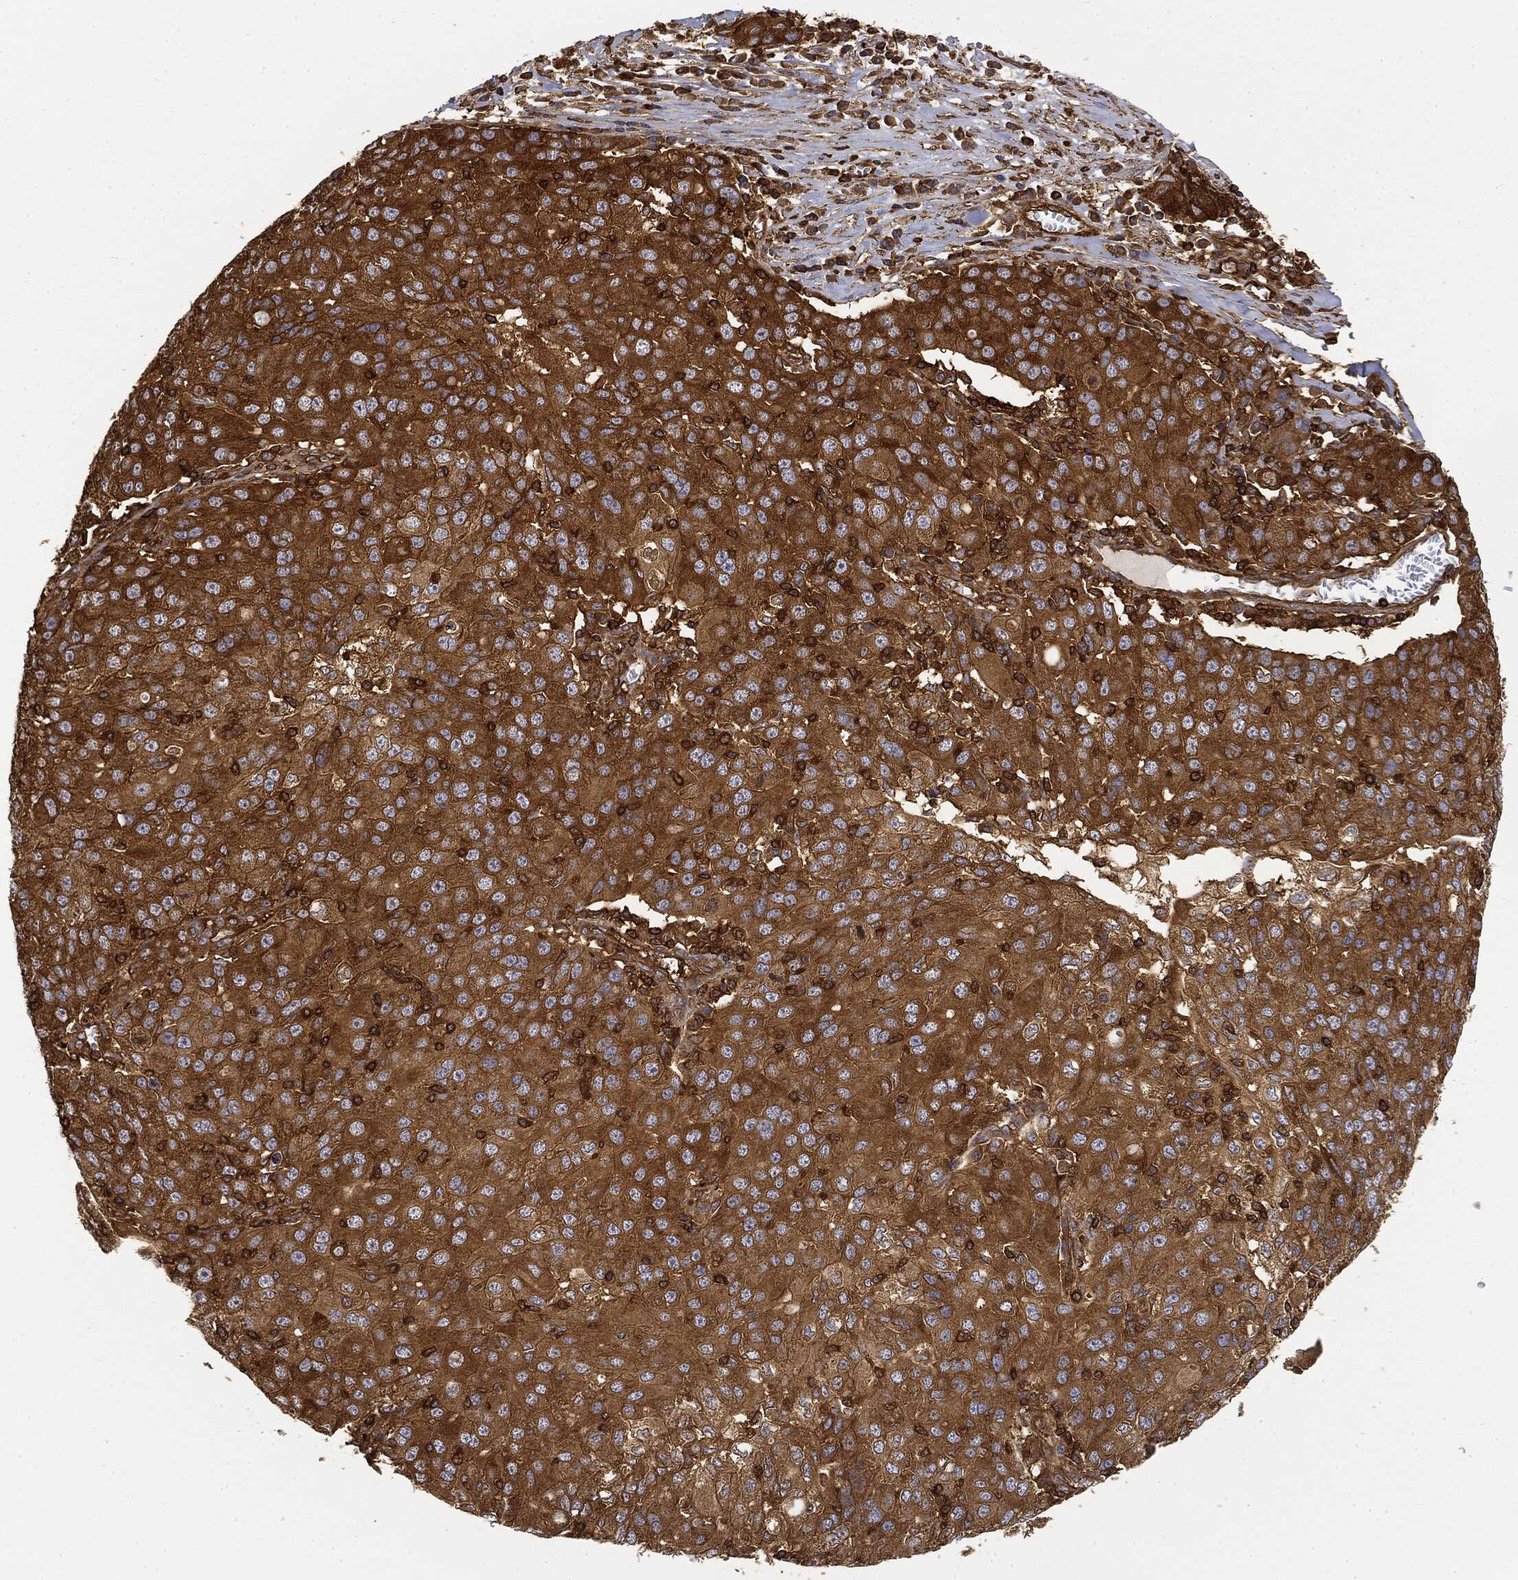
{"staining": {"intensity": "strong", "quantity": "25%-75%", "location": "cytoplasmic/membranous"}, "tissue": "ovarian cancer", "cell_type": "Tumor cells", "image_type": "cancer", "snomed": [{"axis": "morphology", "description": "Carcinoma, endometroid"}, {"axis": "topography", "description": "Ovary"}], "caption": "A high-resolution micrograph shows immunohistochemistry (IHC) staining of ovarian endometroid carcinoma, which shows strong cytoplasmic/membranous expression in approximately 25%-75% of tumor cells.", "gene": "WDR1", "patient": {"sex": "female", "age": 50}}